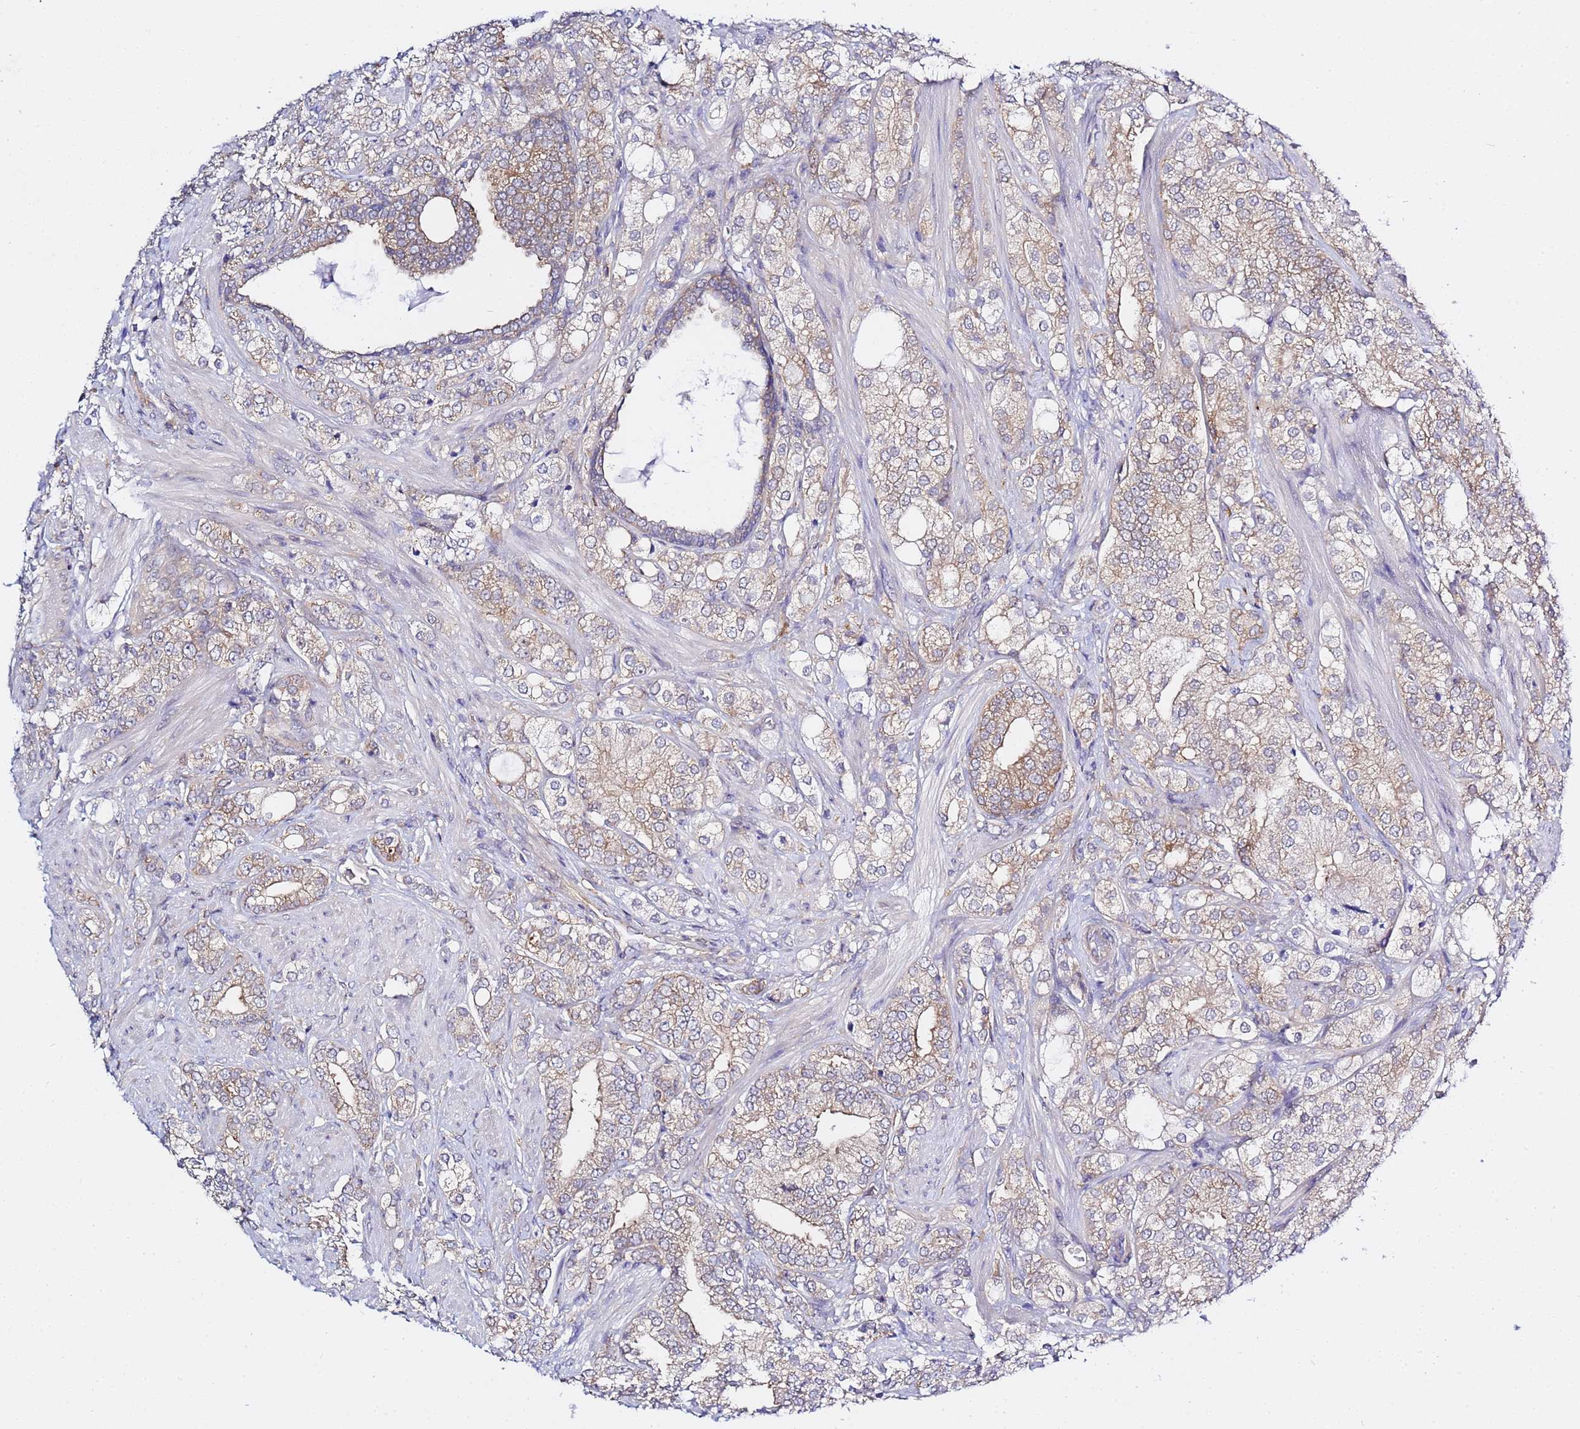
{"staining": {"intensity": "weak", "quantity": "25%-75%", "location": "cytoplasmic/membranous"}, "tissue": "prostate cancer", "cell_type": "Tumor cells", "image_type": "cancer", "snomed": [{"axis": "morphology", "description": "Adenocarcinoma, High grade"}, {"axis": "topography", "description": "Prostate"}], "caption": "Immunohistochemical staining of high-grade adenocarcinoma (prostate) displays weak cytoplasmic/membranous protein staining in about 25%-75% of tumor cells.", "gene": "LENG1", "patient": {"sex": "male", "age": 50}}